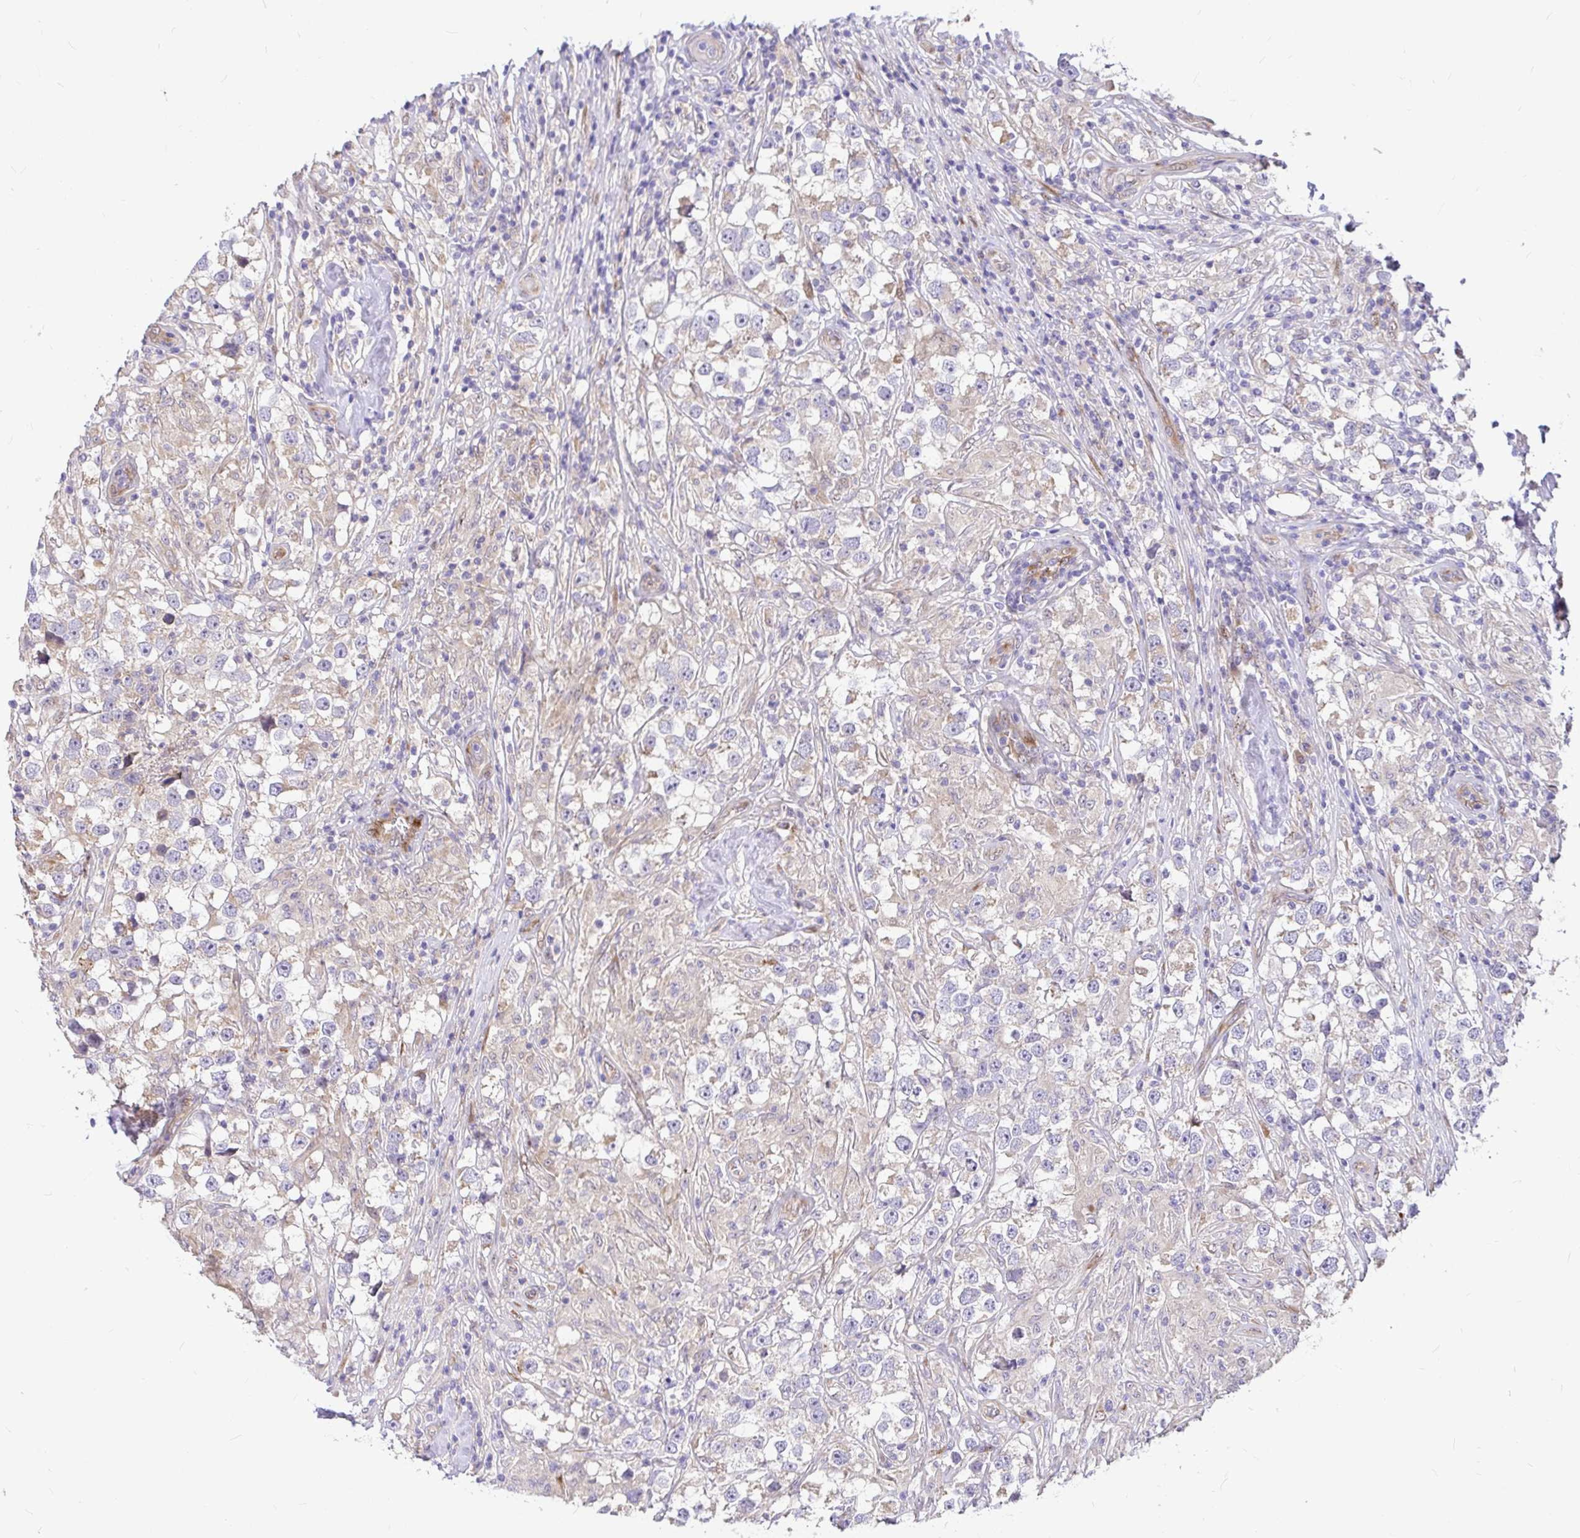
{"staining": {"intensity": "negative", "quantity": "none", "location": "none"}, "tissue": "testis cancer", "cell_type": "Tumor cells", "image_type": "cancer", "snomed": [{"axis": "morphology", "description": "Seminoma, NOS"}, {"axis": "topography", "description": "Testis"}], "caption": "This is an IHC photomicrograph of human testis seminoma. There is no staining in tumor cells.", "gene": "GABBR2", "patient": {"sex": "male", "age": 46}}